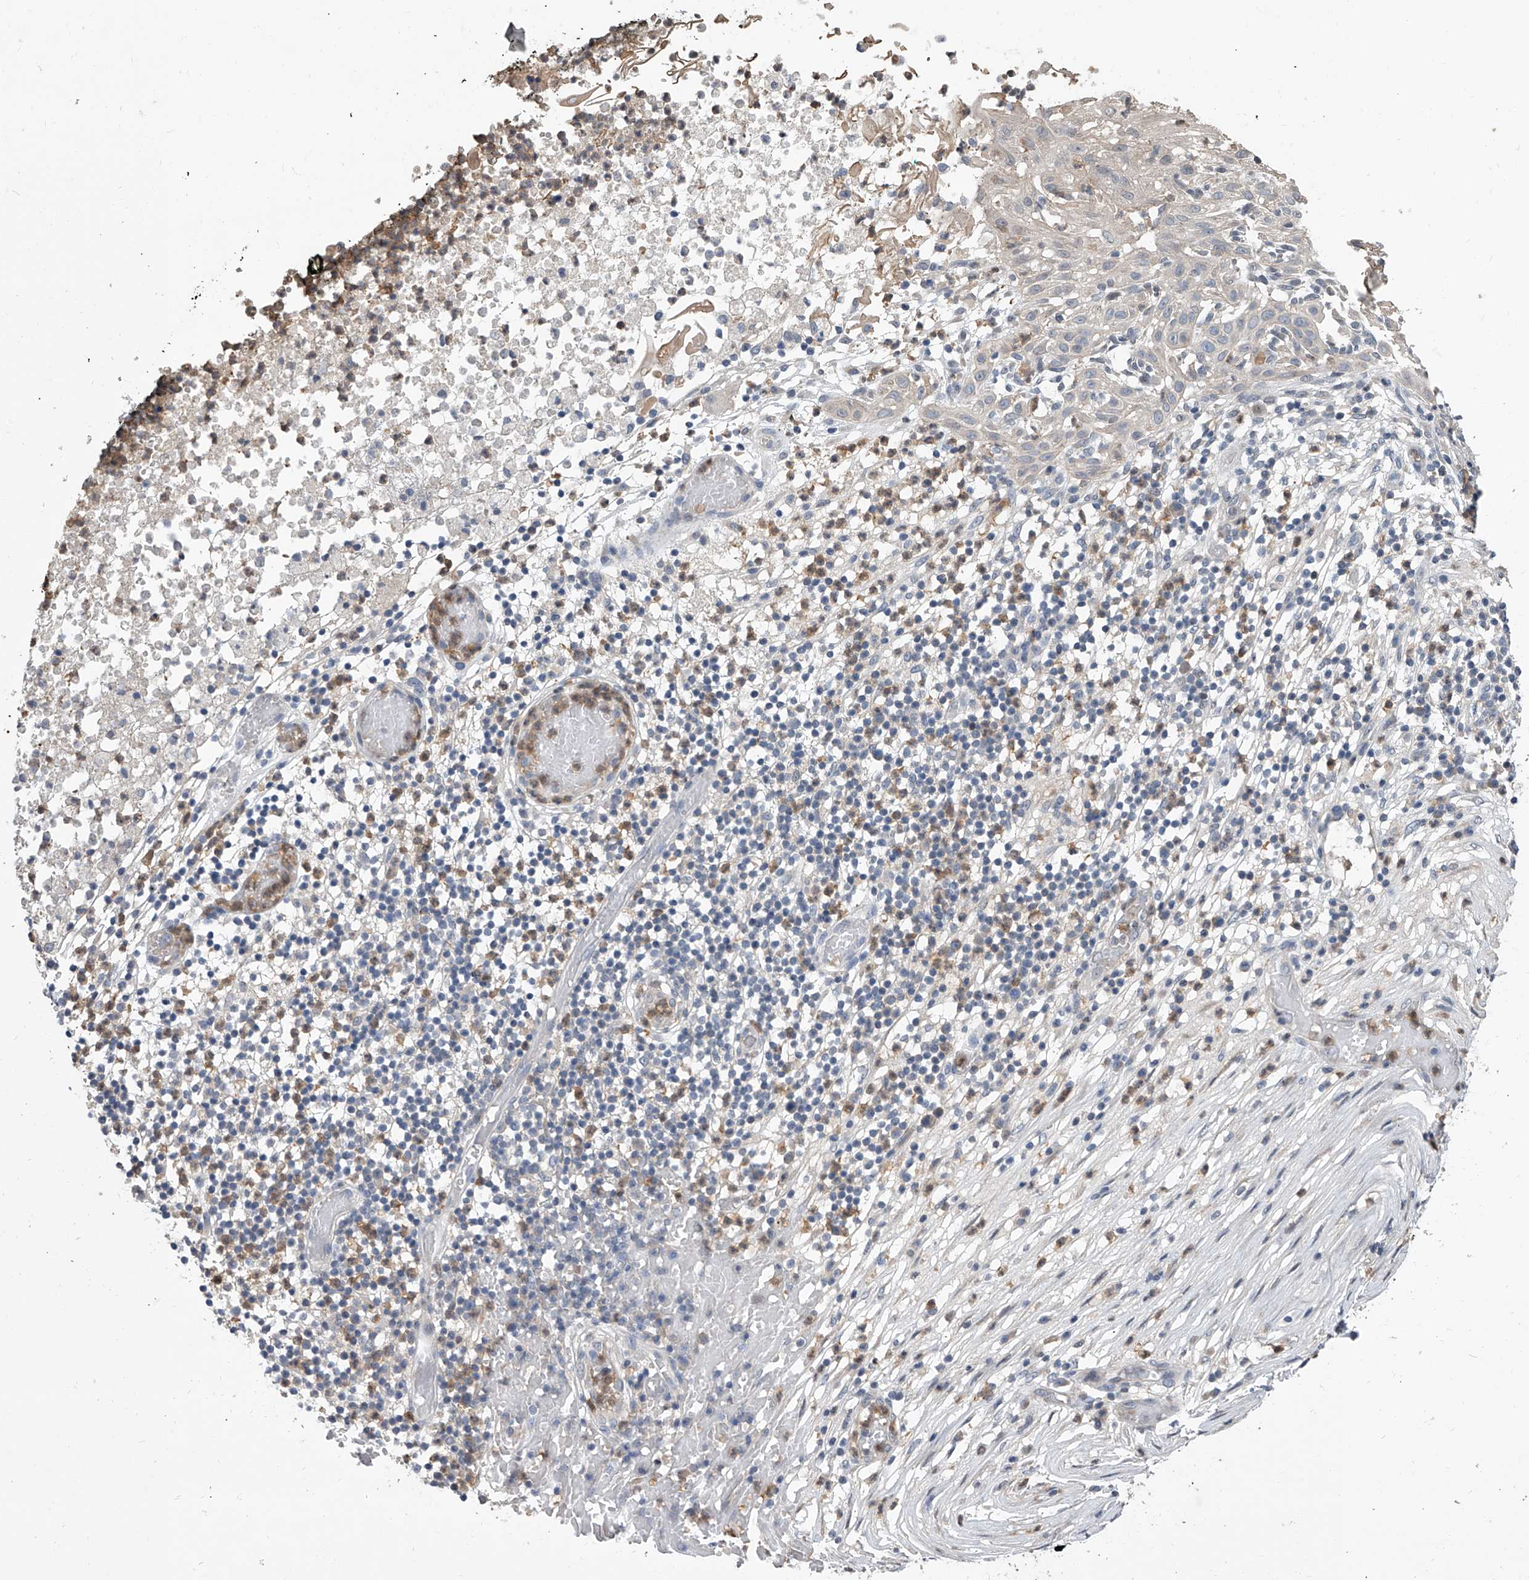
{"staining": {"intensity": "negative", "quantity": "none", "location": "none"}, "tissue": "skin cancer", "cell_type": "Tumor cells", "image_type": "cancer", "snomed": [{"axis": "morphology", "description": "Normal tissue, NOS"}, {"axis": "morphology", "description": "Basal cell carcinoma"}, {"axis": "topography", "description": "Skin"}], "caption": "Human basal cell carcinoma (skin) stained for a protein using immunohistochemistry displays no expression in tumor cells.", "gene": "BHLHE23", "patient": {"sex": "male", "age": 64}}